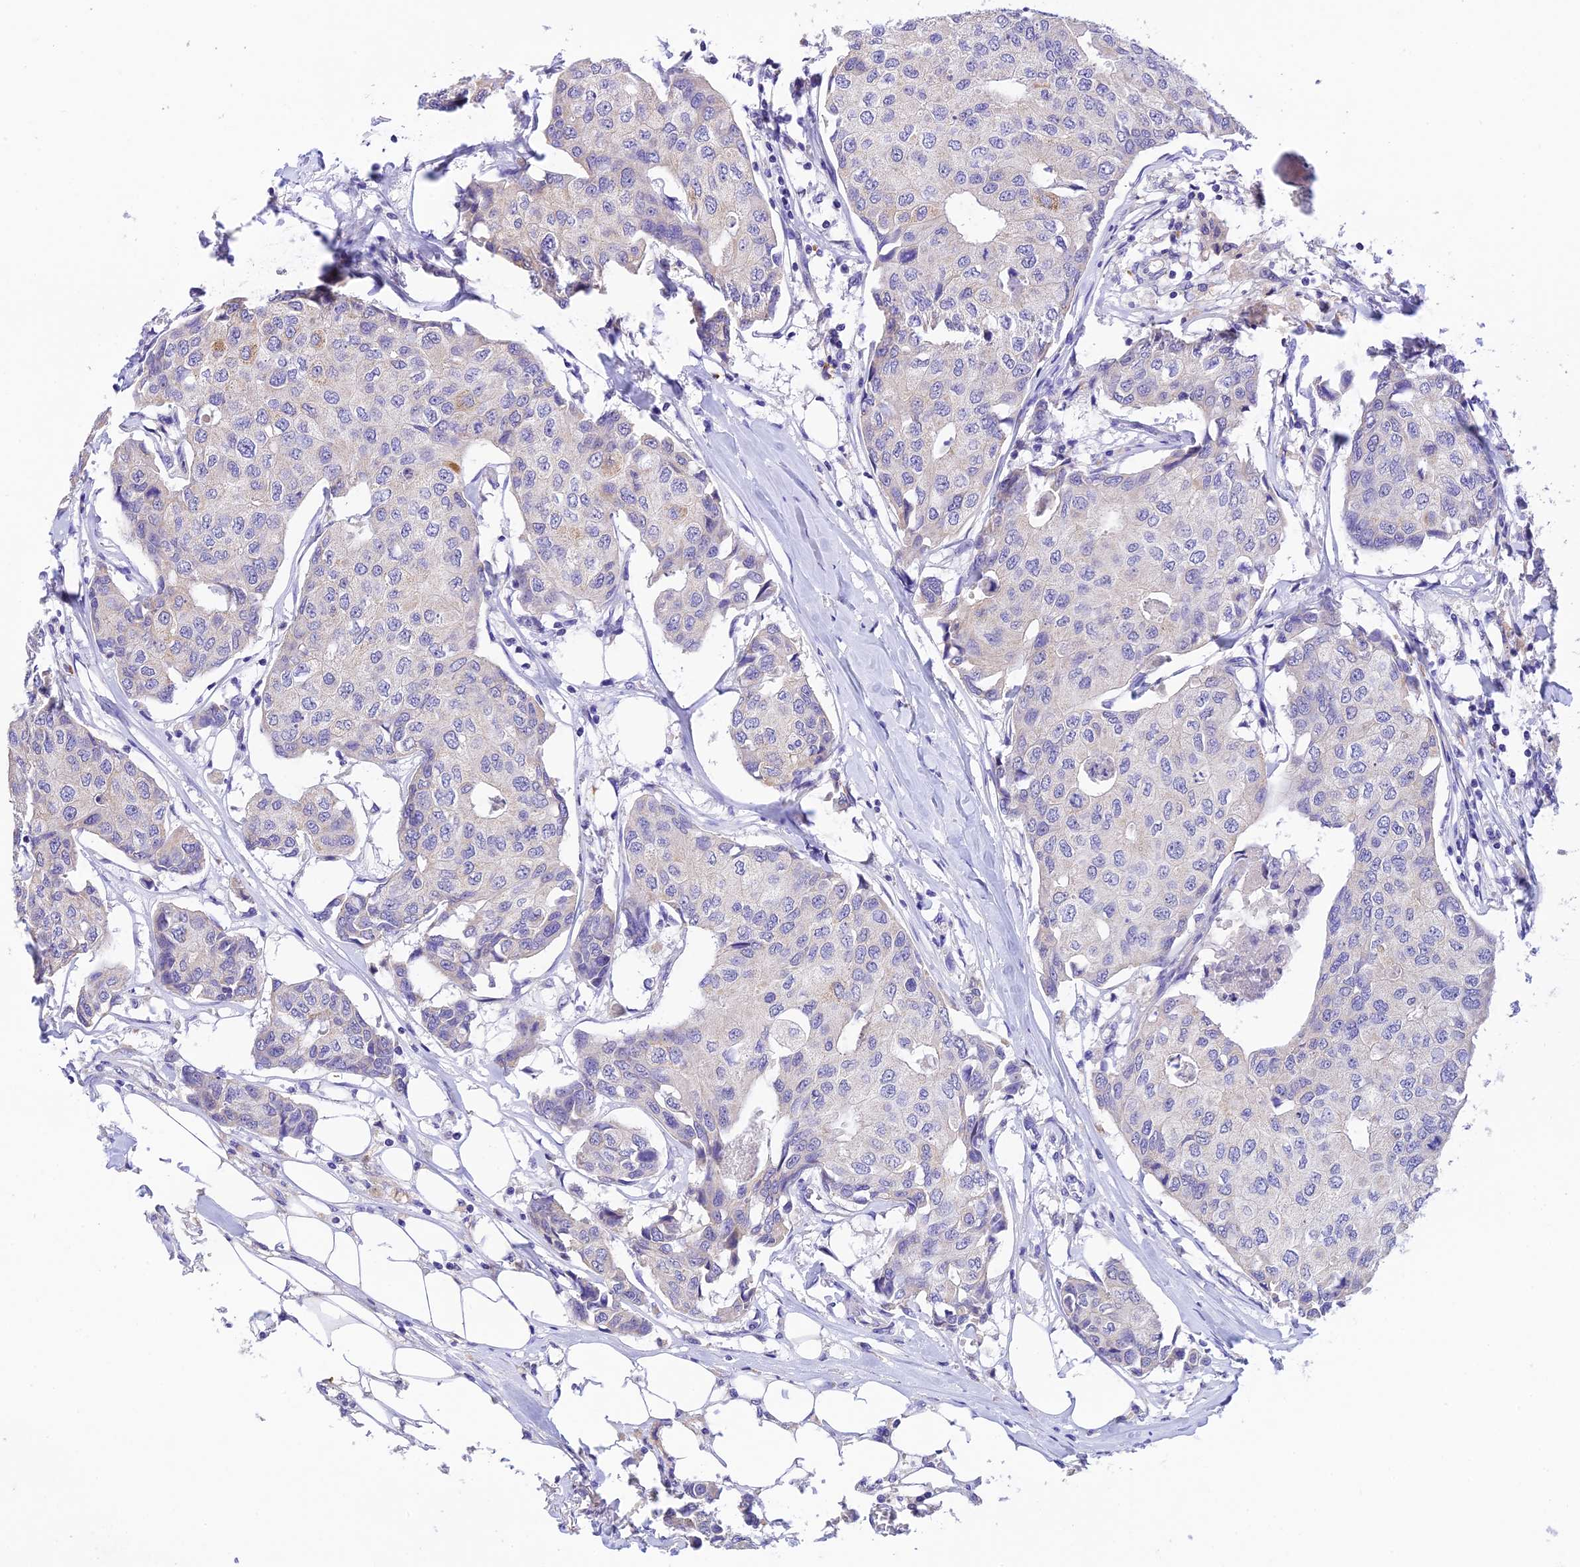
{"staining": {"intensity": "negative", "quantity": "none", "location": "none"}, "tissue": "breast cancer", "cell_type": "Tumor cells", "image_type": "cancer", "snomed": [{"axis": "morphology", "description": "Duct carcinoma"}, {"axis": "topography", "description": "Breast"}], "caption": "Histopathology image shows no significant protein positivity in tumor cells of breast intraductal carcinoma.", "gene": "MS4A5", "patient": {"sex": "female", "age": 80}}